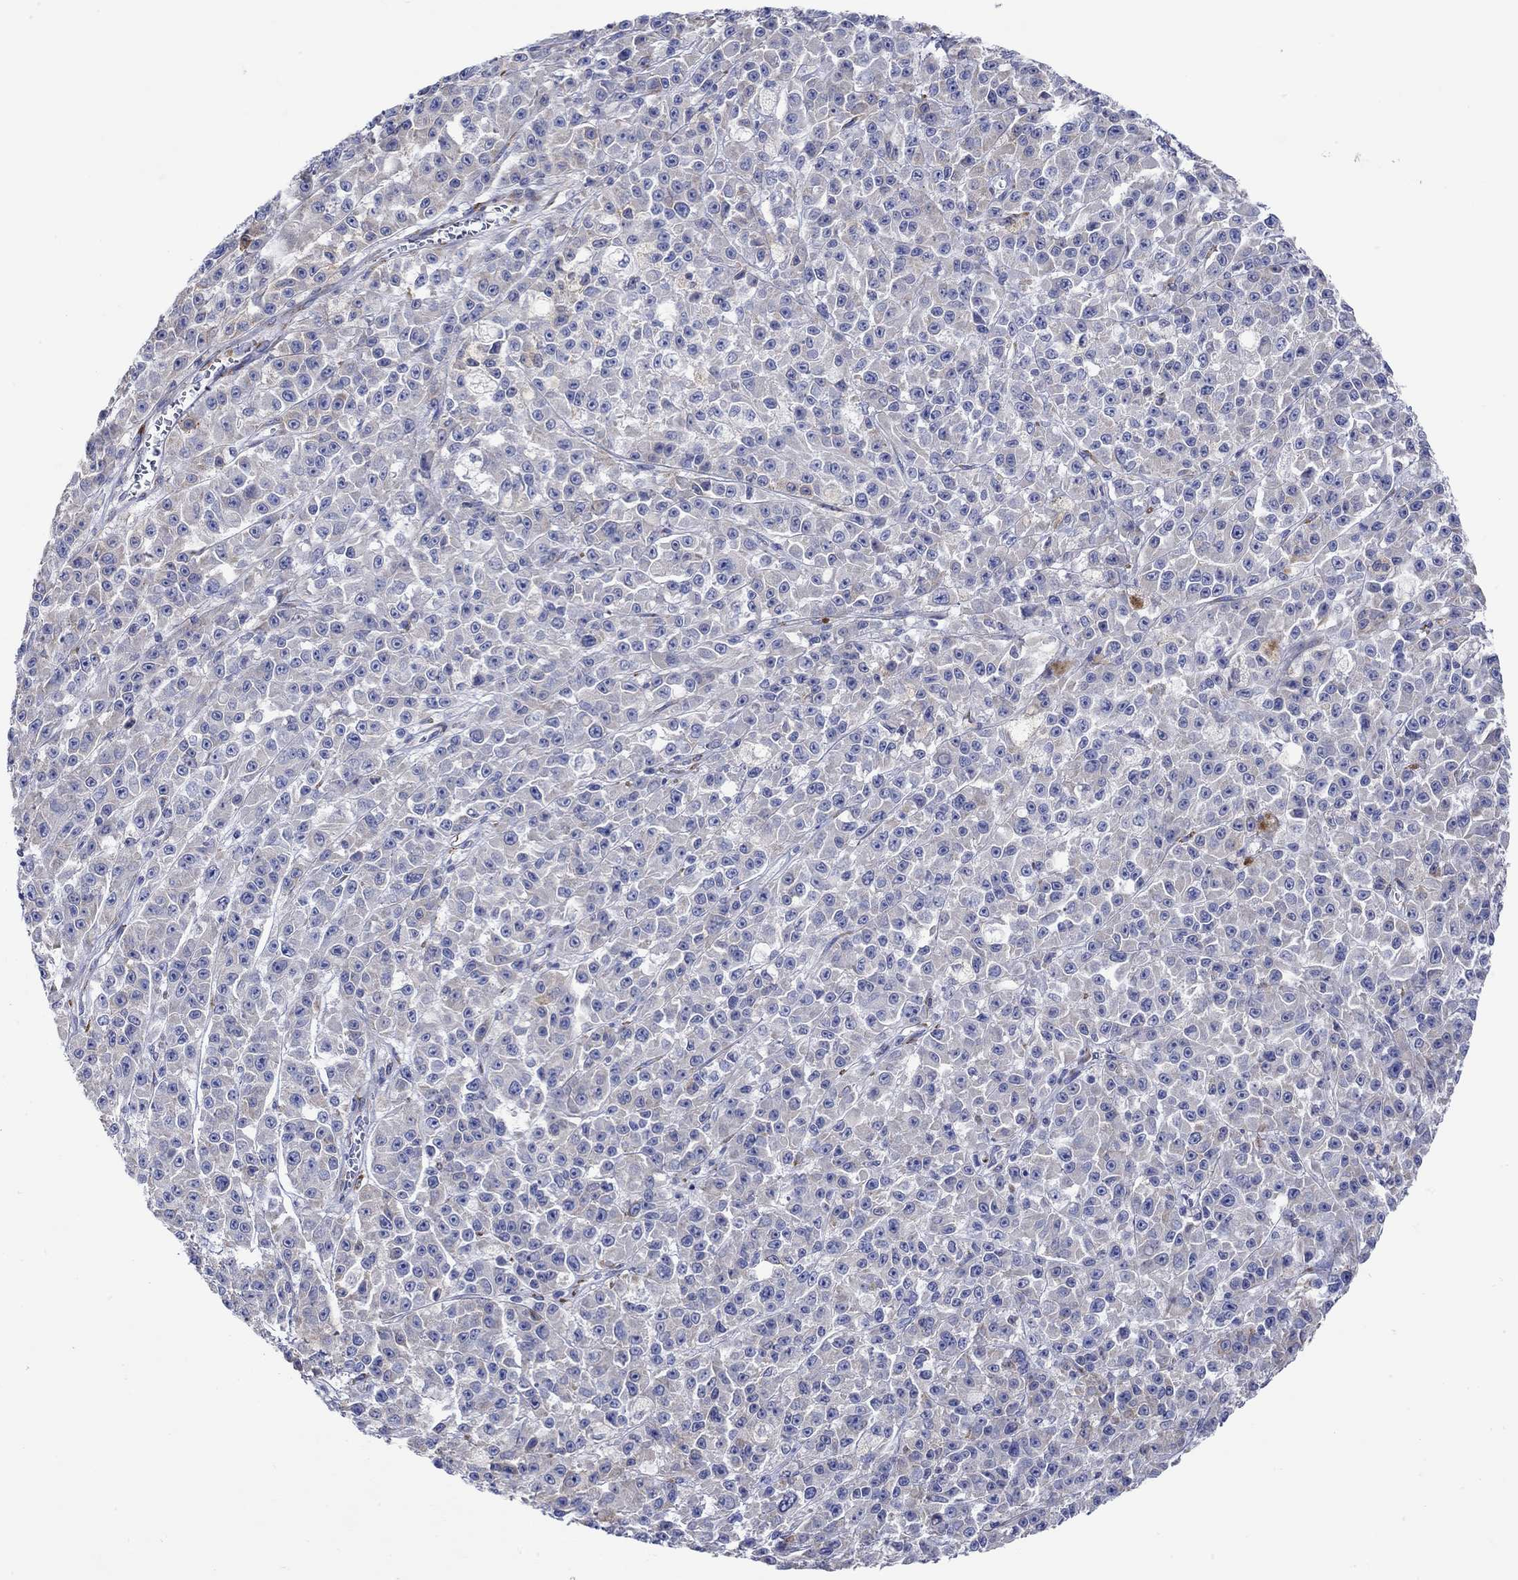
{"staining": {"intensity": "weak", "quantity": "<25%", "location": "cytoplasmic/membranous"}, "tissue": "melanoma", "cell_type": "Tumor cells", "image_type": "cancer", "snomed": [{"axis": "morphology", "description": "Malignant melanoma, NOS"}, {"axis": "topography", "description": "Skin"}], "caption": "Immunohistochemistry of human malignant melanoma reveals no staining in tumor cells.", "gene": "P2RY6", "patient": {"sex": "female", "age": 58}}